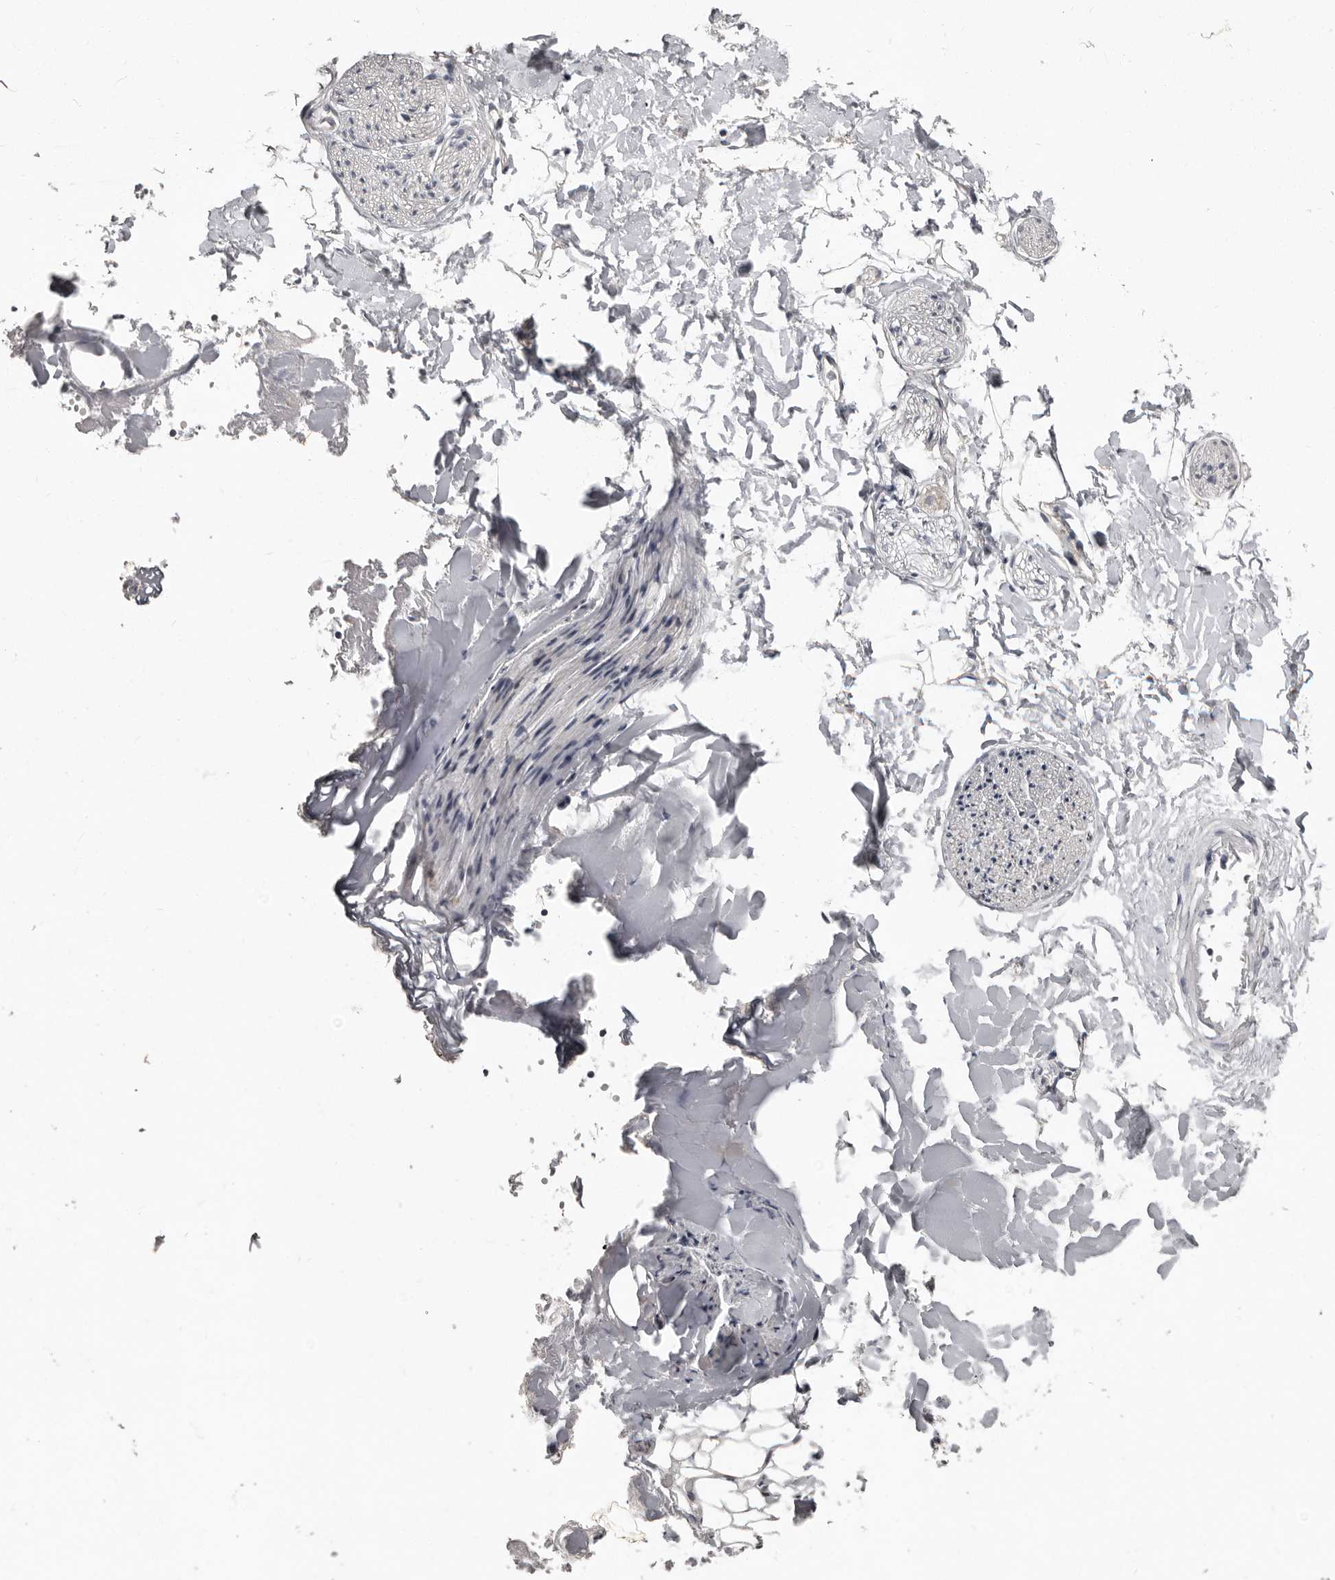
{"staining": {"intensity": "negative", "quantity": "none", "location": "none"}, "tissue": "adipose tissue", "cell_type": "Adipocytes", "image_type": "normal", "snomed": [{"axis": "morphology", "description": "Normal tissue, NOS"}, {"axis": "morphology", "description": "Adenocarcinoma, NOS"}, {"axis": "topography", "description": "Smooth muscle"}, {"axis": "topography", "description": "Colon"}], "caption": "Immunohistochemistry (IHC) of normal human adipose tissue shows no staining in adipocytes.", "gene": "CA6", "patient": {"sex": "male", "age": 14}}